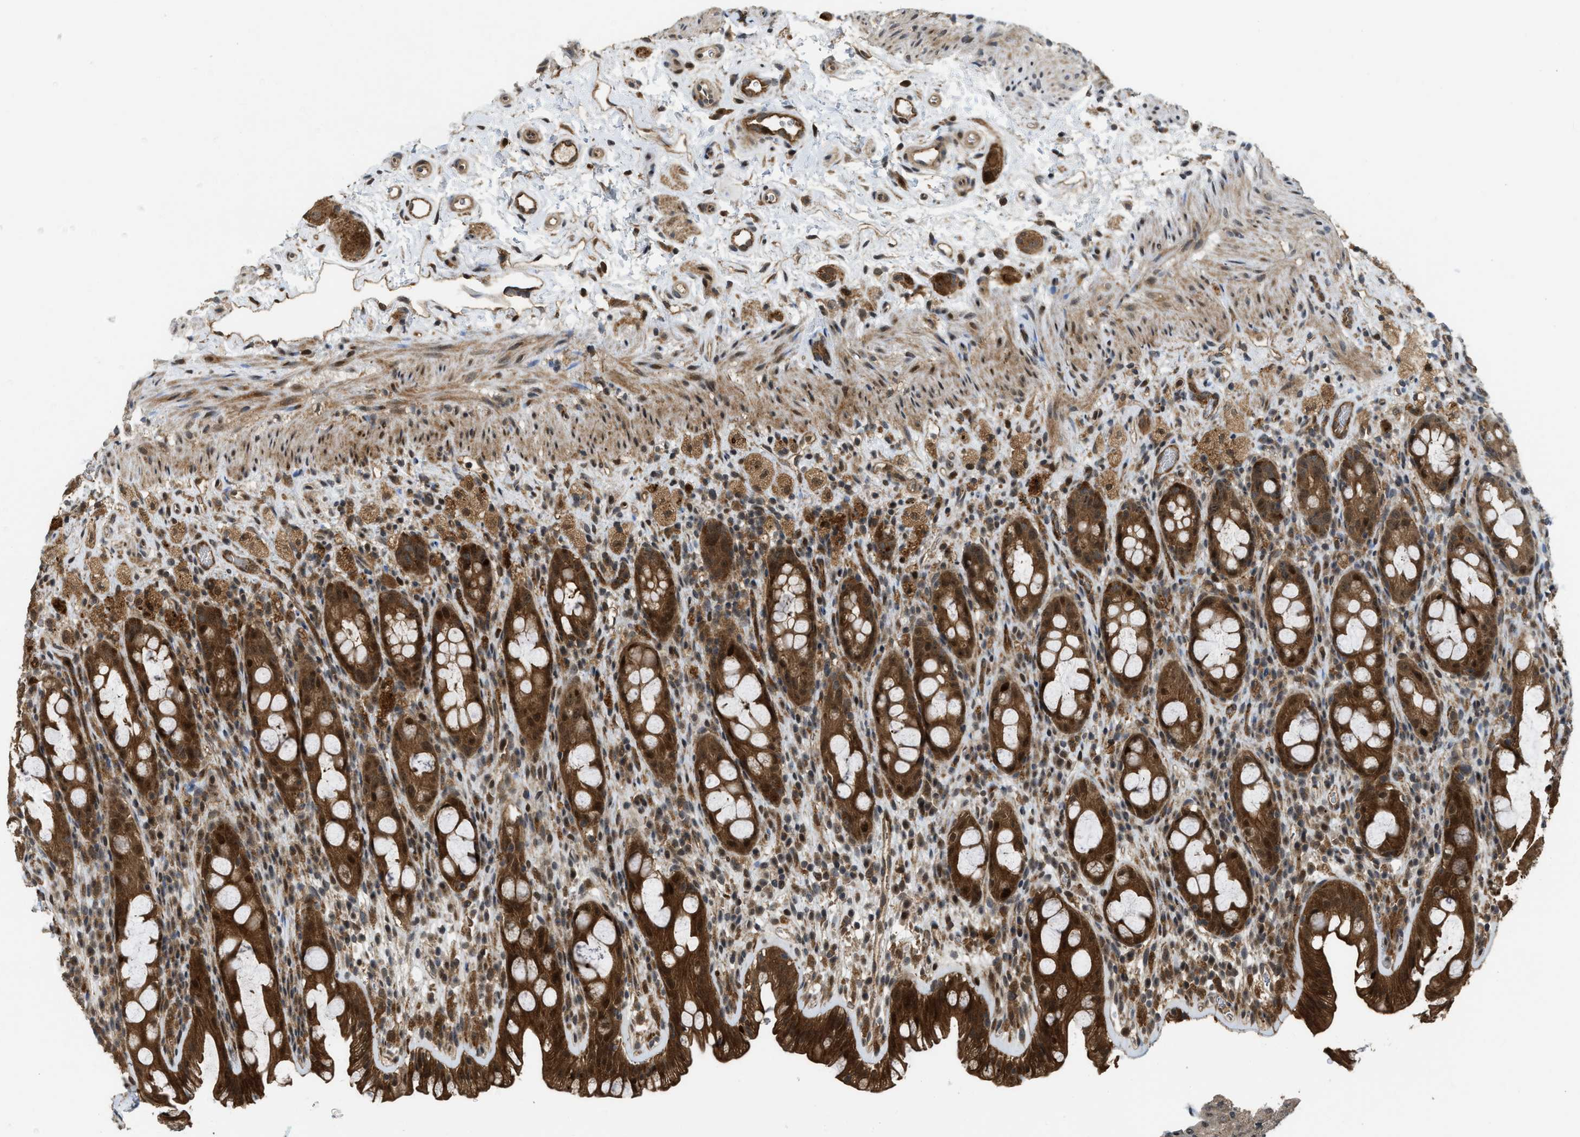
{"staining": {"intensity": "strong", "quantity": ">75%", "location": "cytoplasmic/membranous,nuclear"}, "tissue": "rectum", "cell_type": "Glandular cells", "image_type": "normal", "snomed": [{"axis": "morphology", "description": "Normal tissue, NOS"}, {"axis": "topography", "description": "Rectum"}], "caption": "Rectum stained for a protein shows strong cytoplasmic/membranous,nuclear positivity in glandular cells. (IHC, brightfield microscopy, high magnification).", "gene": "DNAJC28", "patient": {"sex": "male", "age": 44}}